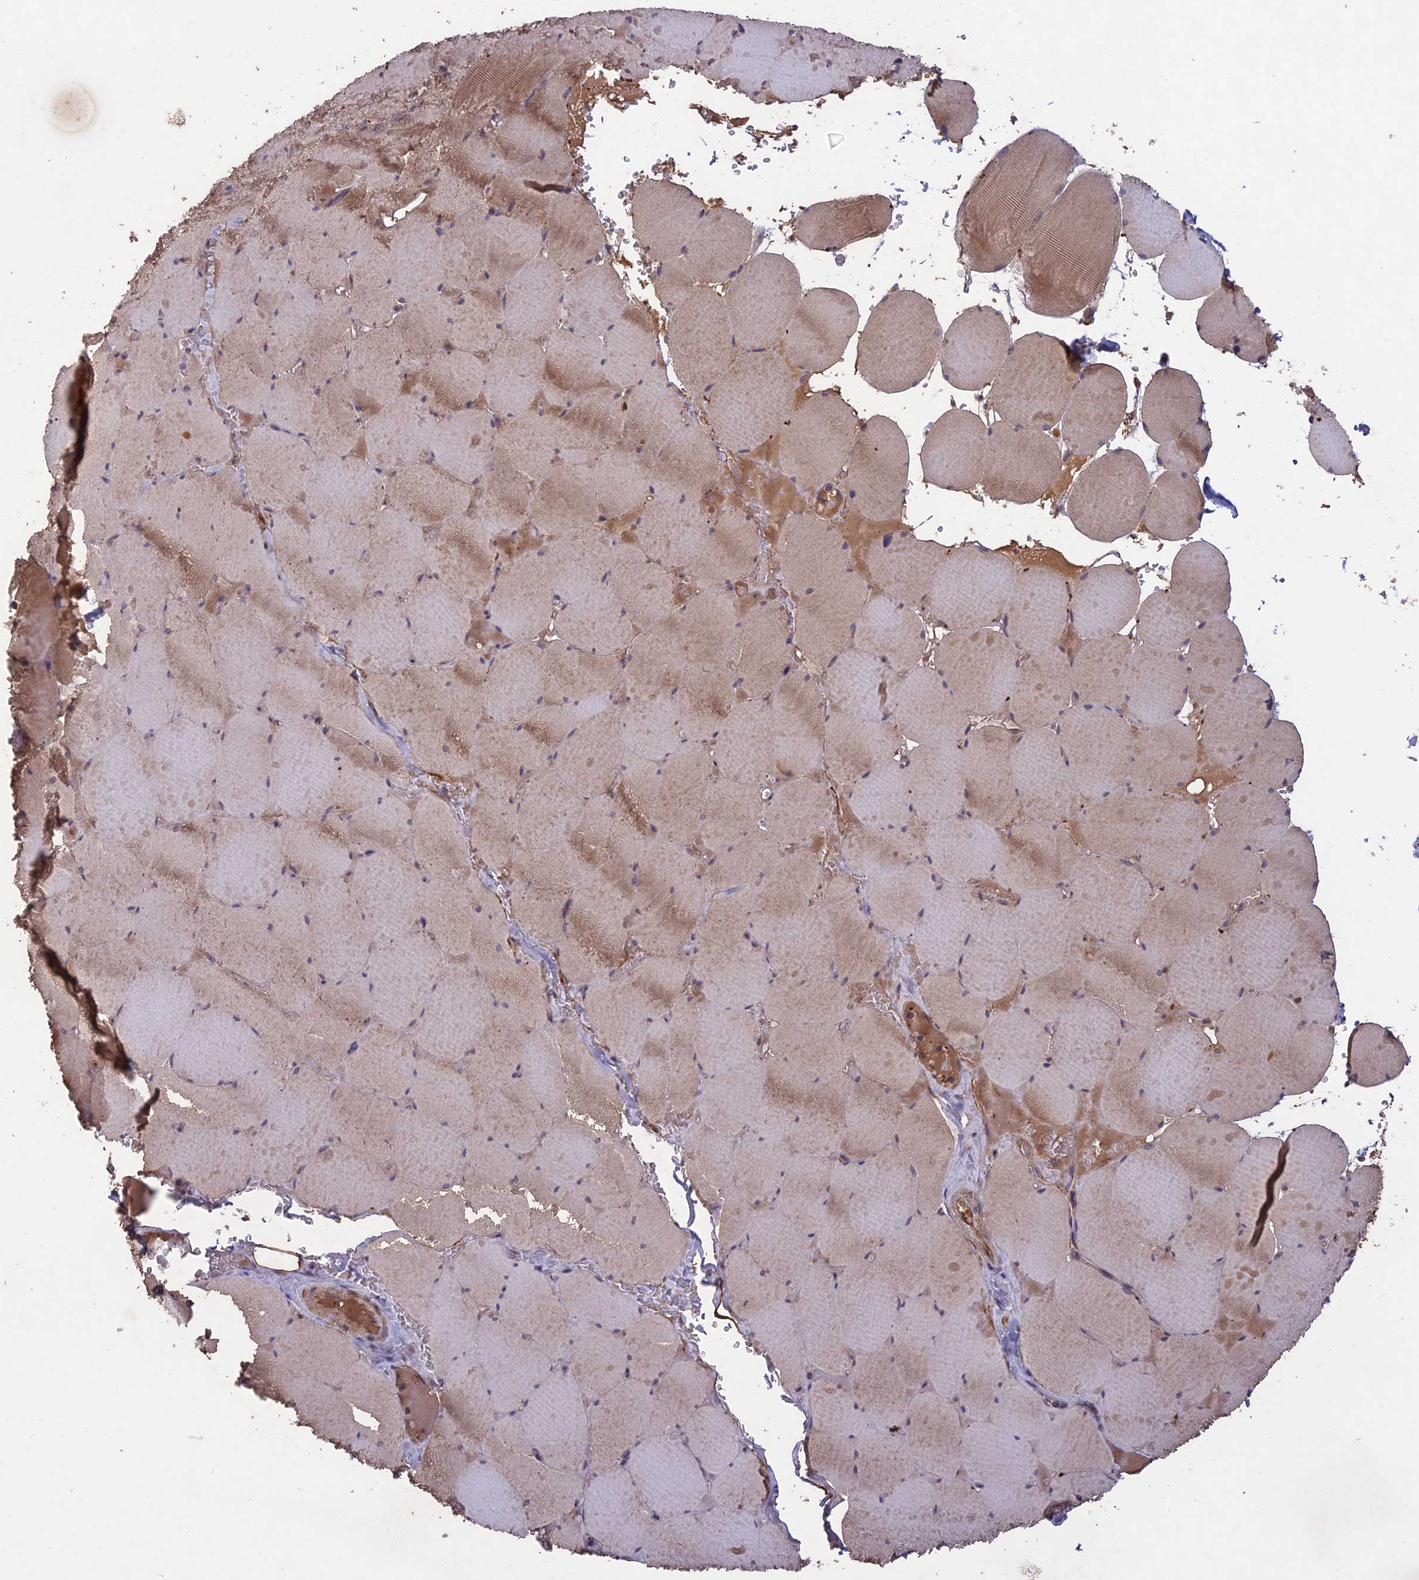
{"staining": {"intensity": "weak", "quantity": "25%-75%", "location": "cytoplasmic/membranous"}, "tissue": "skeletal muscle", "cell_type": "Myocytes", "image_type": "normal", "snomed": [{"axis": "morphology", "description": "Normal tissue, NOS"}, {"axis": "topography", "description": "Skeletal muscle"}, {"axis": "topography", "description": "Head-Neck"}], "caption": "Skeletal muscle stained for a protein (brown) exhibits weak cytoplasmic/membranous positive staining in approximately 25%-75% of myocytes.", "gene": "ADO", "patient": {"sex": "male", "age": 66}}